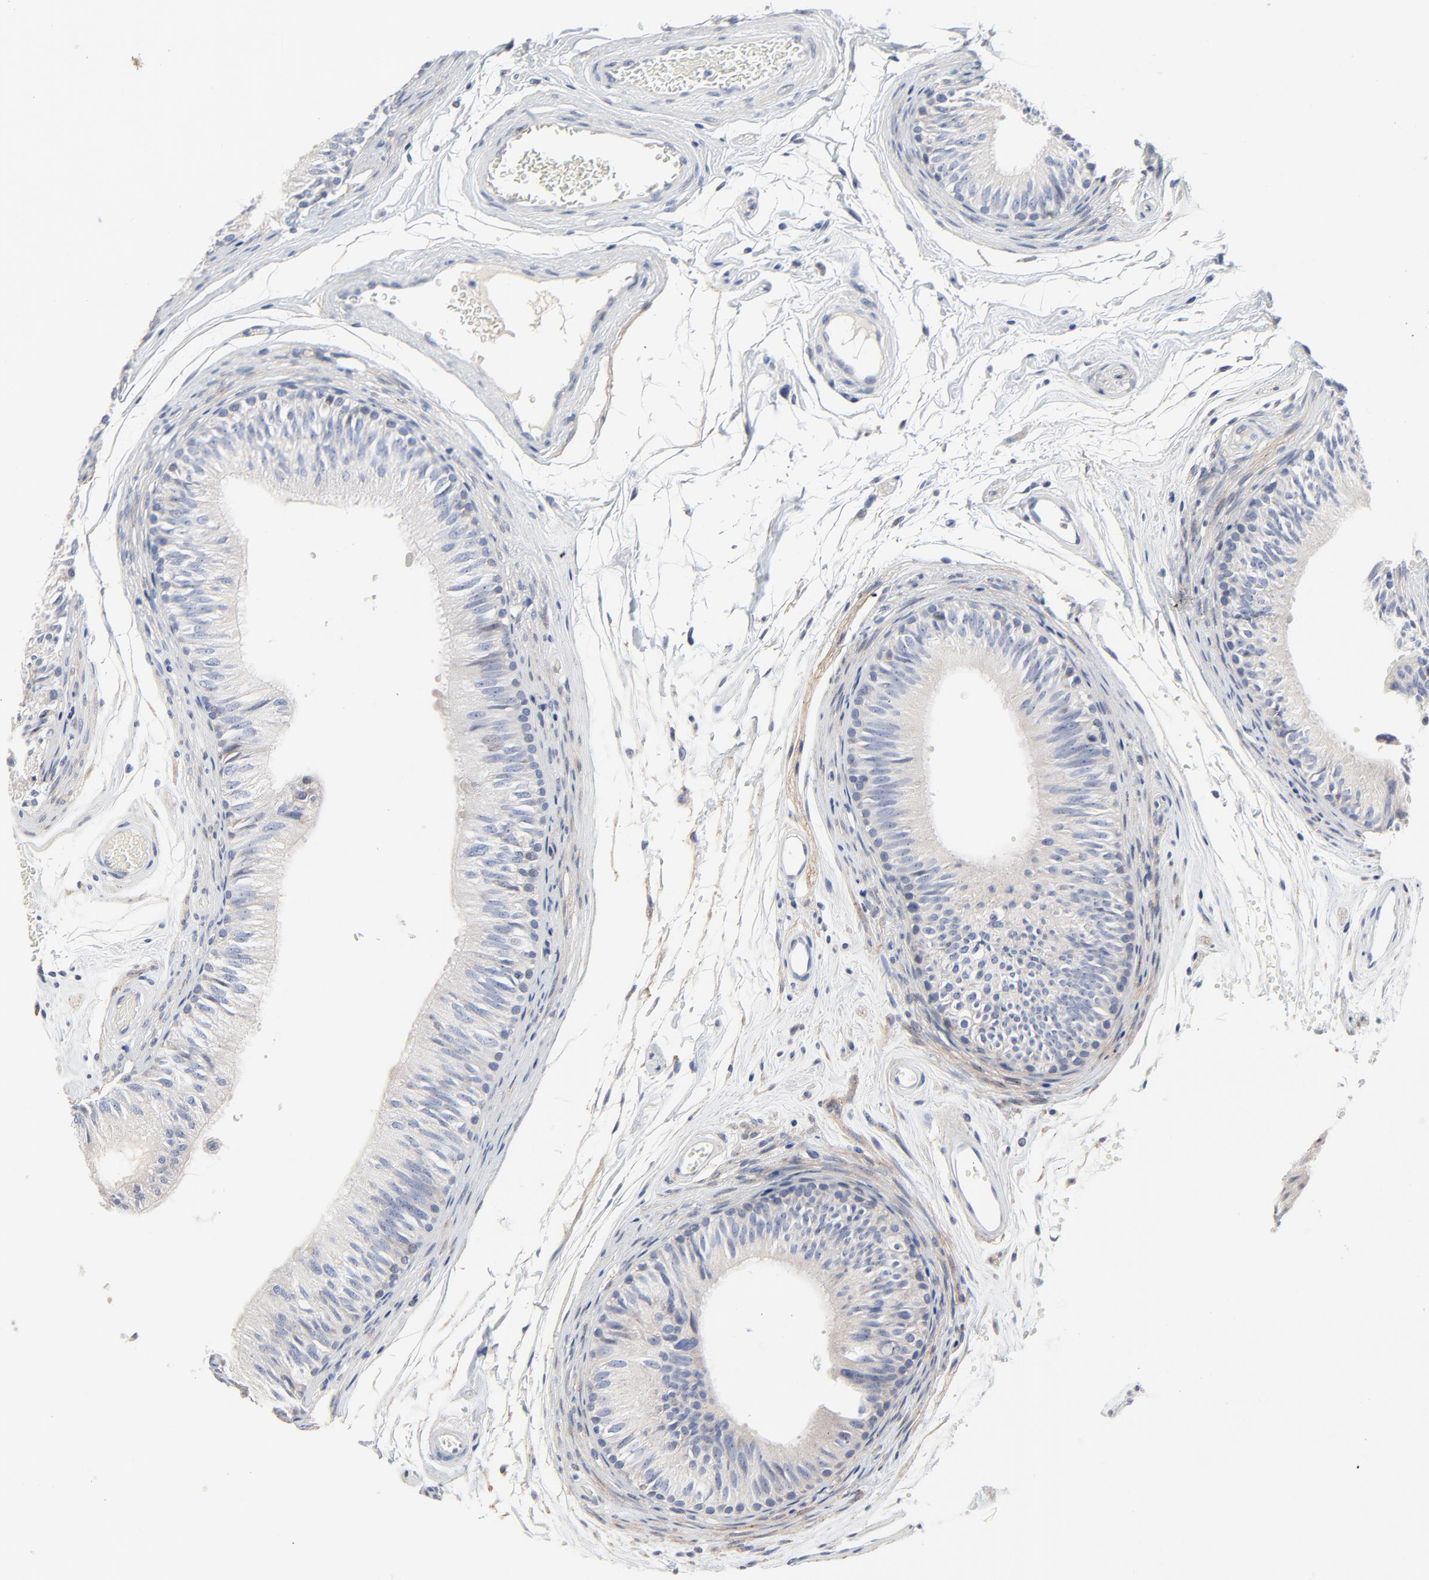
{"staining": {"intensity": "negative", "quantity": "none", "location": "none"}, "tissue": "epididymis", "cell_type": "Glandular cells", "image_type": "normal", "snomed": [{"axis": "morphology", "description": "Normal tissue, NOS"}, {"axis": "topography", "description": "Testis"}, {"axis": "topography", "description": "Epididymis"}], "caption": "Immunohistochemistry of benign epididymis demonstrates no positivity in glandular cells.", "gene": "NLGN3", "patient": {"sex": "male", "age": 36}}